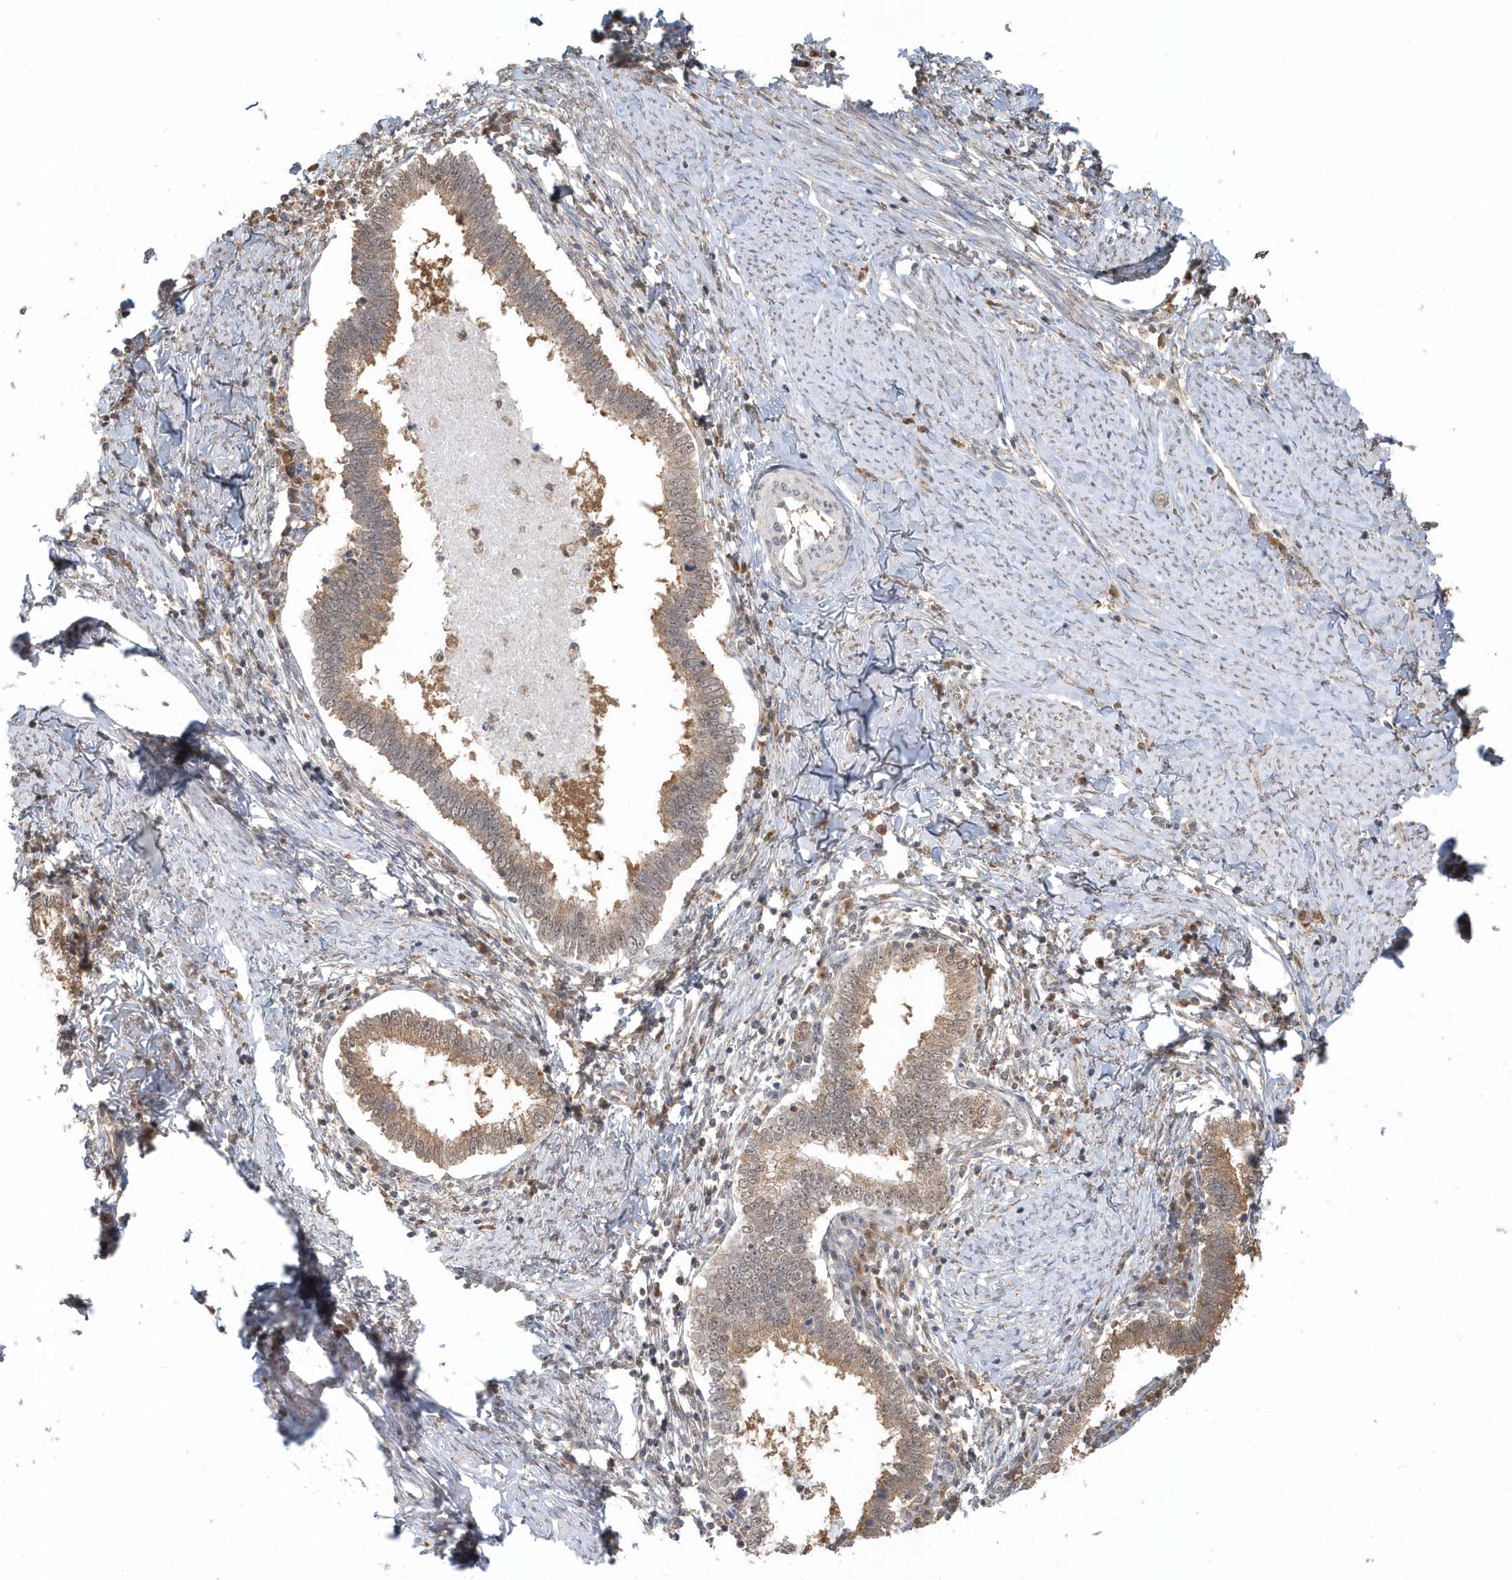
{"staining": {"intensity": "moderate", "quantity": ">75%", "location": "cytoplasmic/membranous"}, "tissue": "cervical cancer", "cell_type": "Tumor cells", "image_type": "cancer", "snomed": [{"axis": "morphology", "description": "Adenocarcinoma, NOS"}, {"axis": "topography", "description": "Cervix"}], "caption": "IHC histopathology image of cervical adenocarcinoma stained for a protein (brown), which reveals medium levels of moderate cytoplasmic/membranous staining in about >75% of tumor cells.", "gene": "PSMD6", "patient": {"sex": "female", "age": 36}}